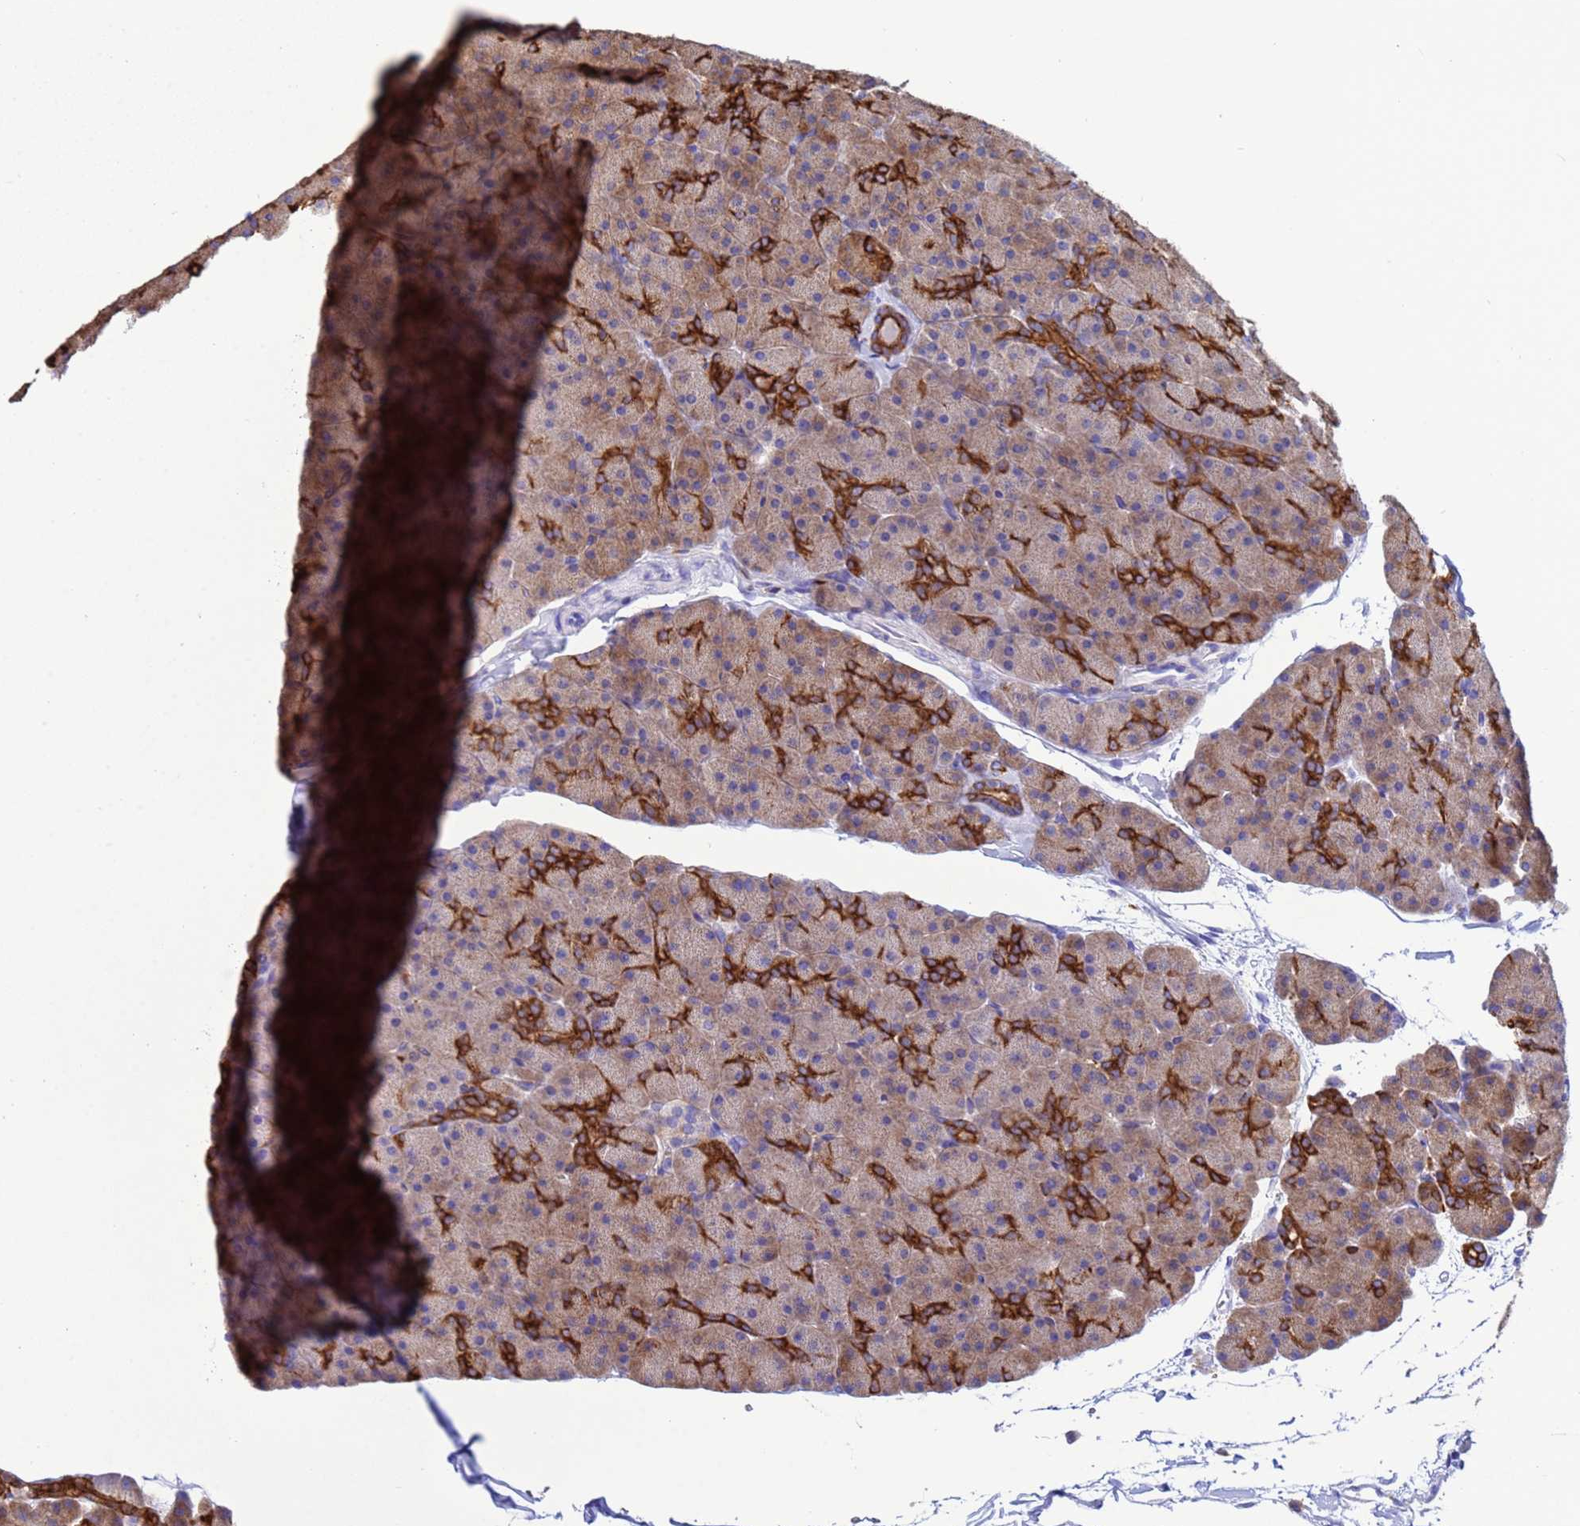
{"staining": {"intensity": "strong", "quantity": "25%-75%", "location": "cytoplasmic/membranous"}, "tissue": "pancreas", "cell_type": "Exocrine glandular cells", "image_type": "normal", "snomed": [{"axis": "morphology", "description": "Normal tissue, NOS"}, {"axis": "topography", "description": "Pancreas"}], "caption": "IHC image of normal pancreas: pancreas stained using IHC reveals high levels of strong protein expression localized specifically in the cytoplasmic/membranous of exocrine glandular cells, appearing as a cytoplasmic/membranous brown color.", "gene": "EZR", "patient": {"sex": "male", "age": 36}}